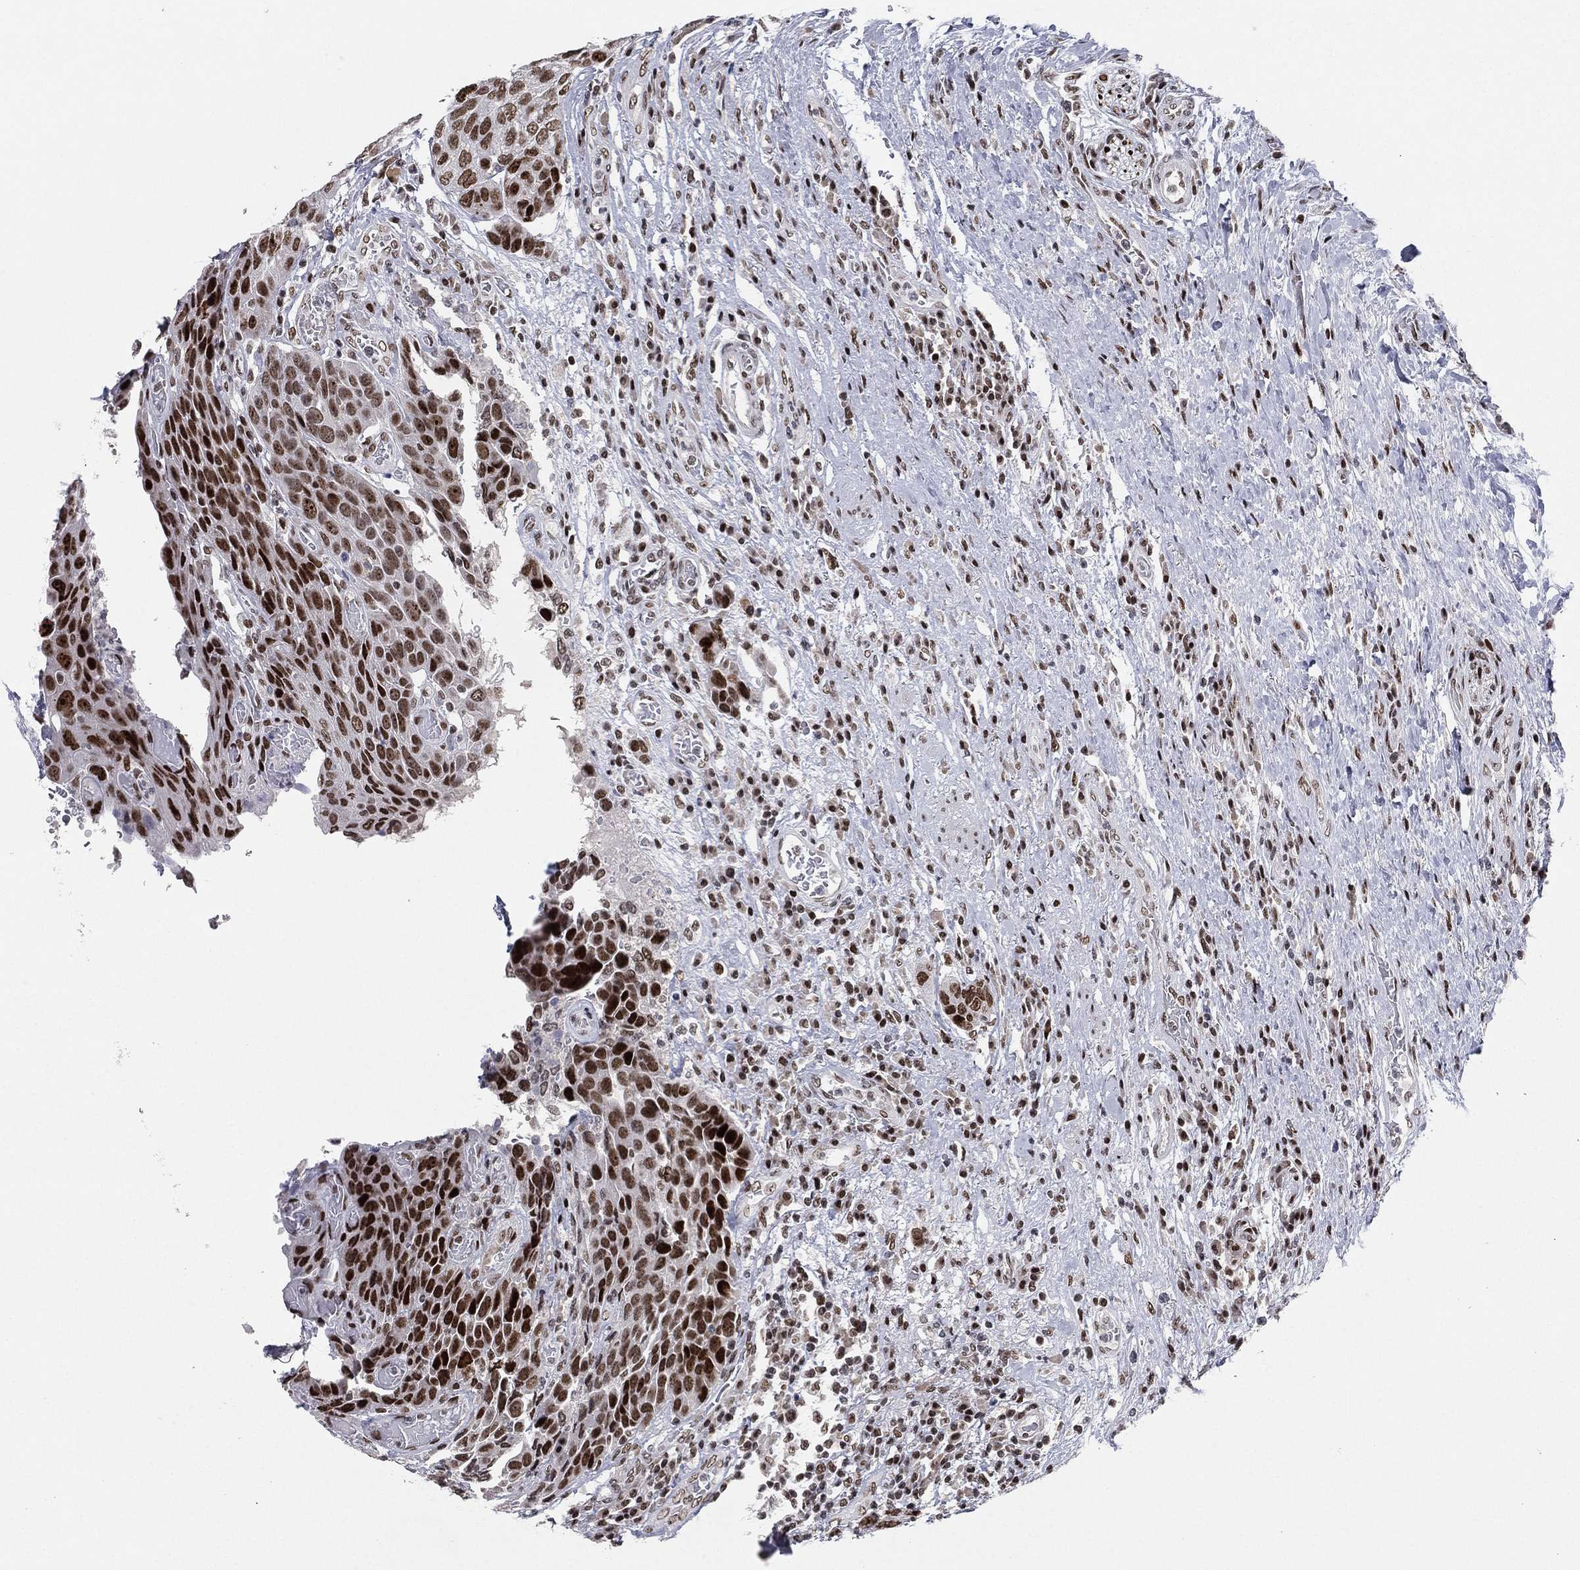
{"staining": {"intensity": "strong", "quantity": ">75%", "location": "nuclear"}, "tissue": "urothelial cancer", "cell_type": "Tumor cells", "image_type": "cancer", "snomed": [{"axis": "morphology", "description": "Urothelial carcinoma, High grade"}, {"axis": "topography", "description": "Urinary bladder"}], "caption": "This micrograph demonstrates immunohistochemistry staining of human high-grade urothelial carcinoma, with high strong nuclear positivity in approximately >75% of tumor cells.", "gene": "RTF1", "patient": {"sex": "female", "age": 70}}